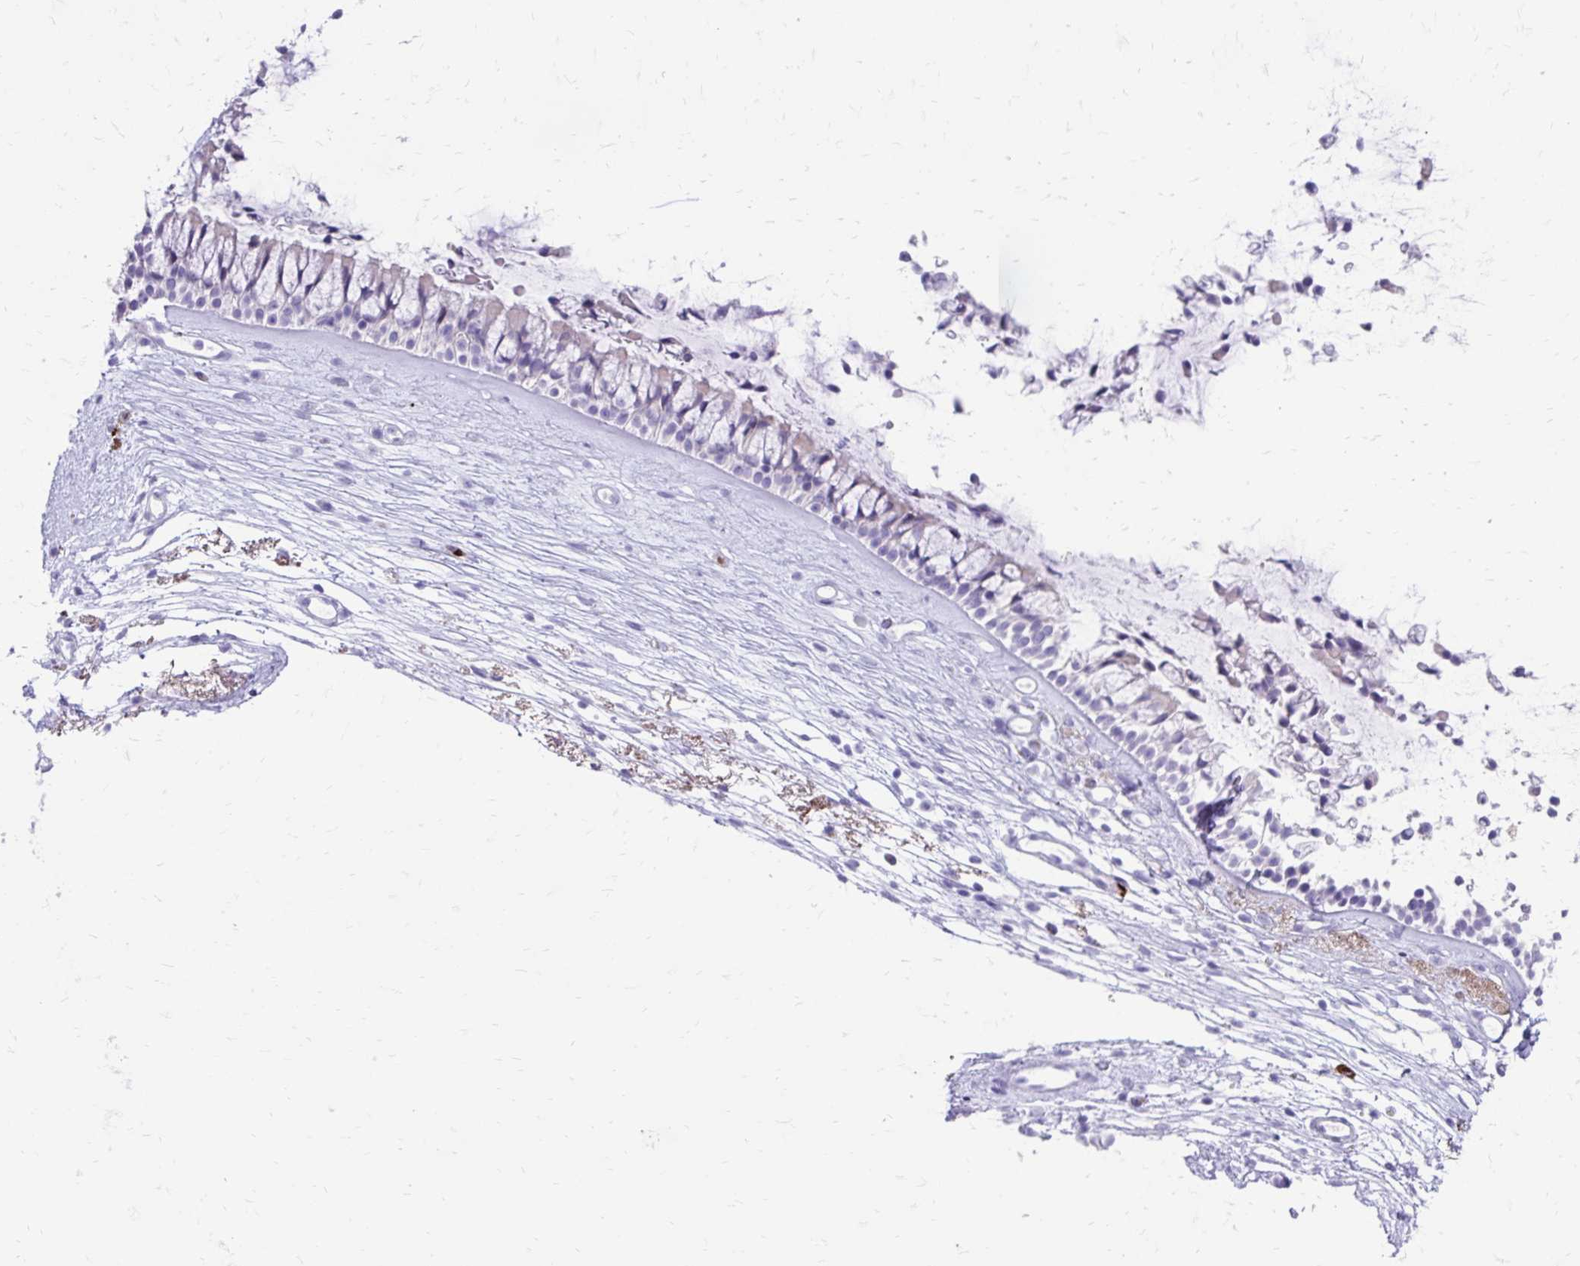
{"staining": {"intensity": "negative", "quantity": "none", "location": "none"}, "tissue": "nasopharynx", "cell_type": "Respiratory epithelial cells", "image_type": "normal", "snomed": [{"axis": "morphology", "description": "Normal tissue, NOS"}, {"axis": "topography", "description": "Nasopharynx"}], "caption": "This is a image of immunohistochemistry (IHC) staining of benign nasopharynx, which shows no positivity in respiratory epithelial cells.", "gene": "SATL1", "patient": {"sex": "female", "age": 75}}